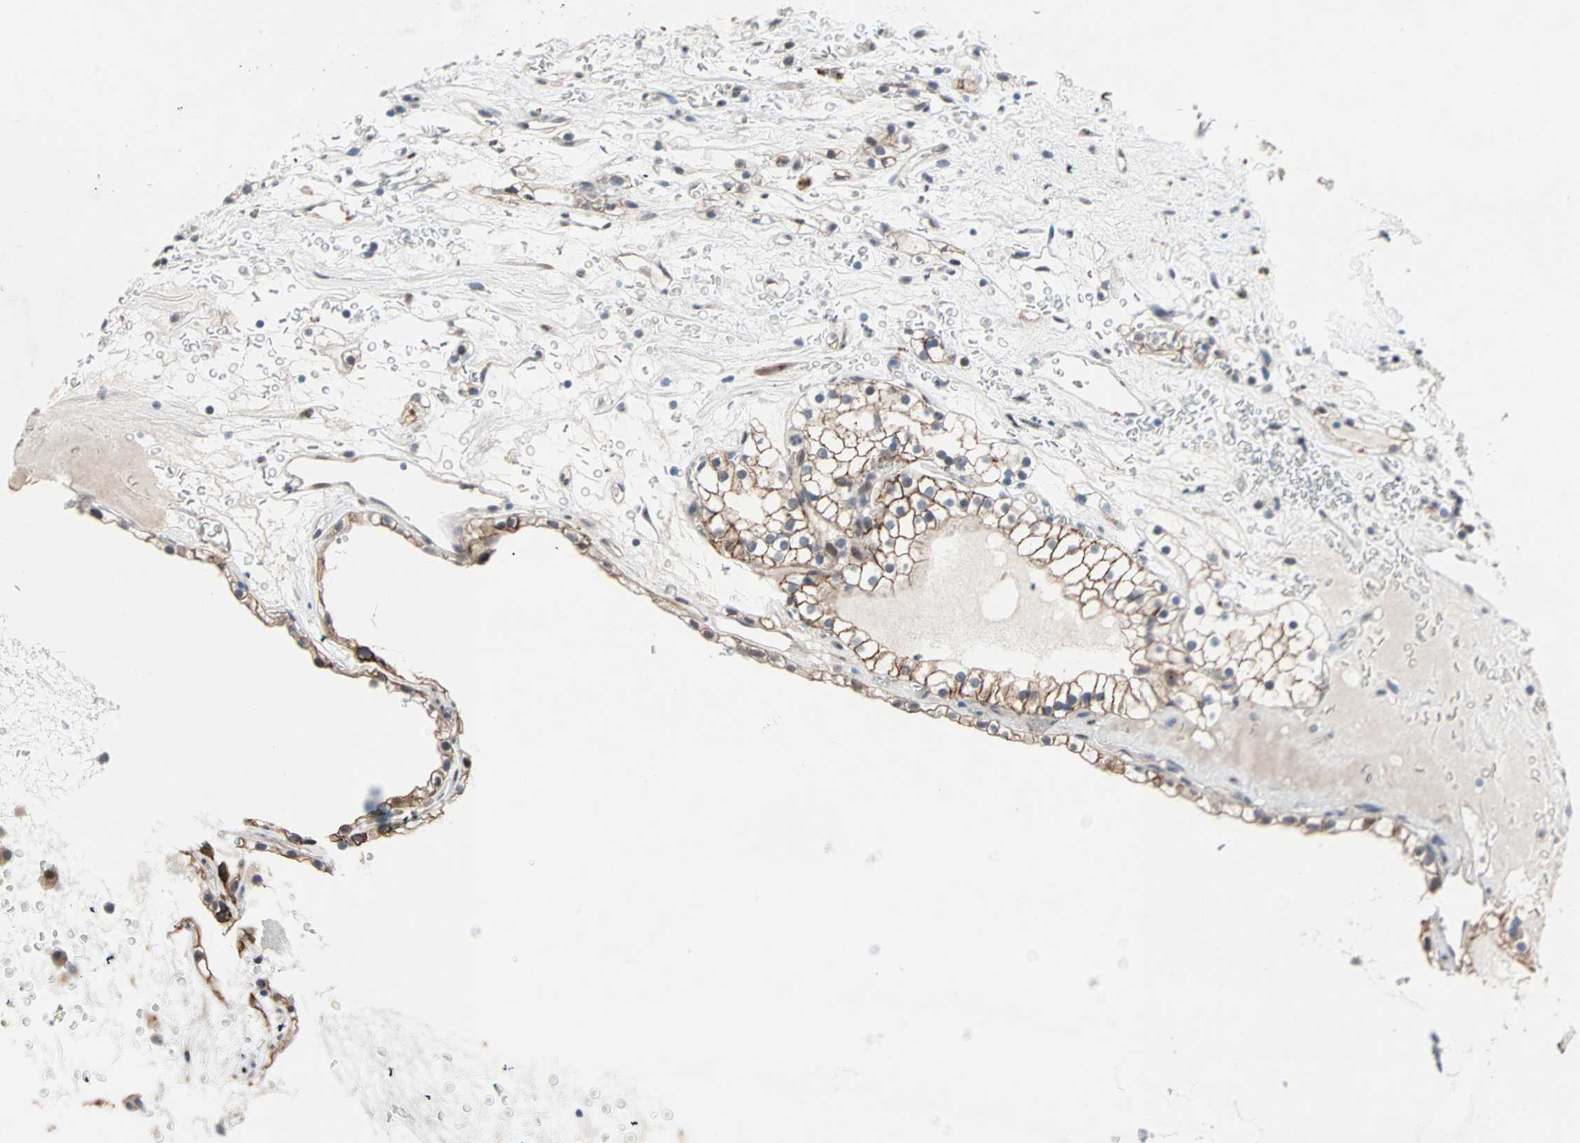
{"staining": {"intensity": "moderate", "quantity": ">75%", "location": "cytoplasmic/membranous"}, "tissue": "renal cancer", "cell_type": "Tumor cells", "image_type": "cancer", "snomed": [{"axis": "morphology", "description": "Adenocarcinoma, NOS"}, {"axis": "topography", "description": "Kidney"}], "caption": "This histopathology image exhibits immunohistochemistry staining of renal adenocarcinoma, with medium moderate cytoplasmic/membranous expression in approximately >75% of tumor cells.", "gene": "CAND2", "patient": {"sex": "female", "age": 41}}